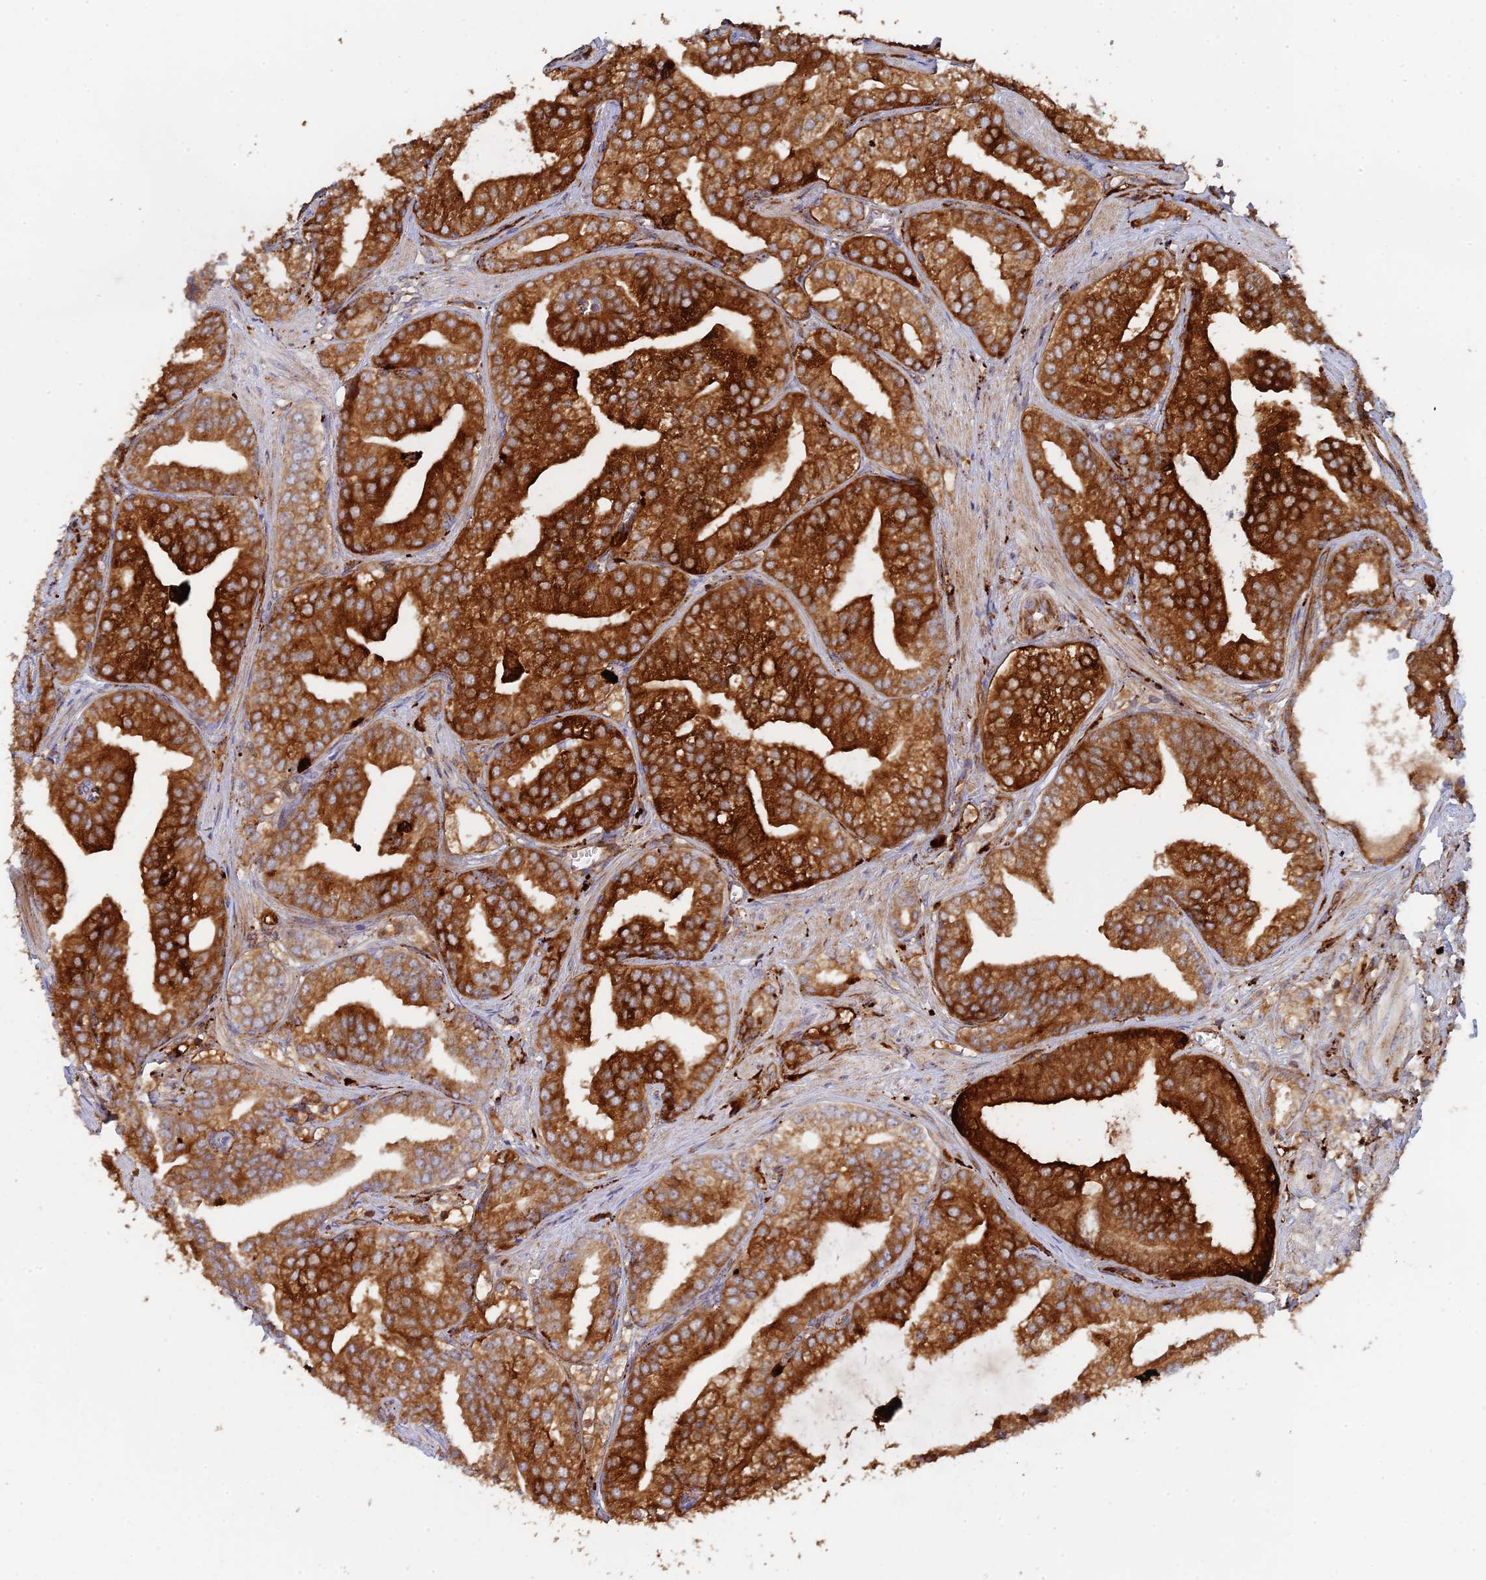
{"staining": {"intensity": "strong", "quantity": ">75%", "location": "cytoplasmic/membranous"}, "tissue": "prostate cancer", "cell_type": "Tumor cells", "image_type": "cancer", "snomed": [{"axis": "morphology", "description": "Adenocarcinoma, High grade"}, {"axis": "topography", "description": "Prostate"}], "caption": "The photomicrograph exhibits staining of prostate adenocarcinoma (high-grade), revealing strong cytoplasmic/membranous protein staining (brown color) within tumor cells.", "gene": "PPP2R3C", "patient": {"sex": "male", "age": 50}}